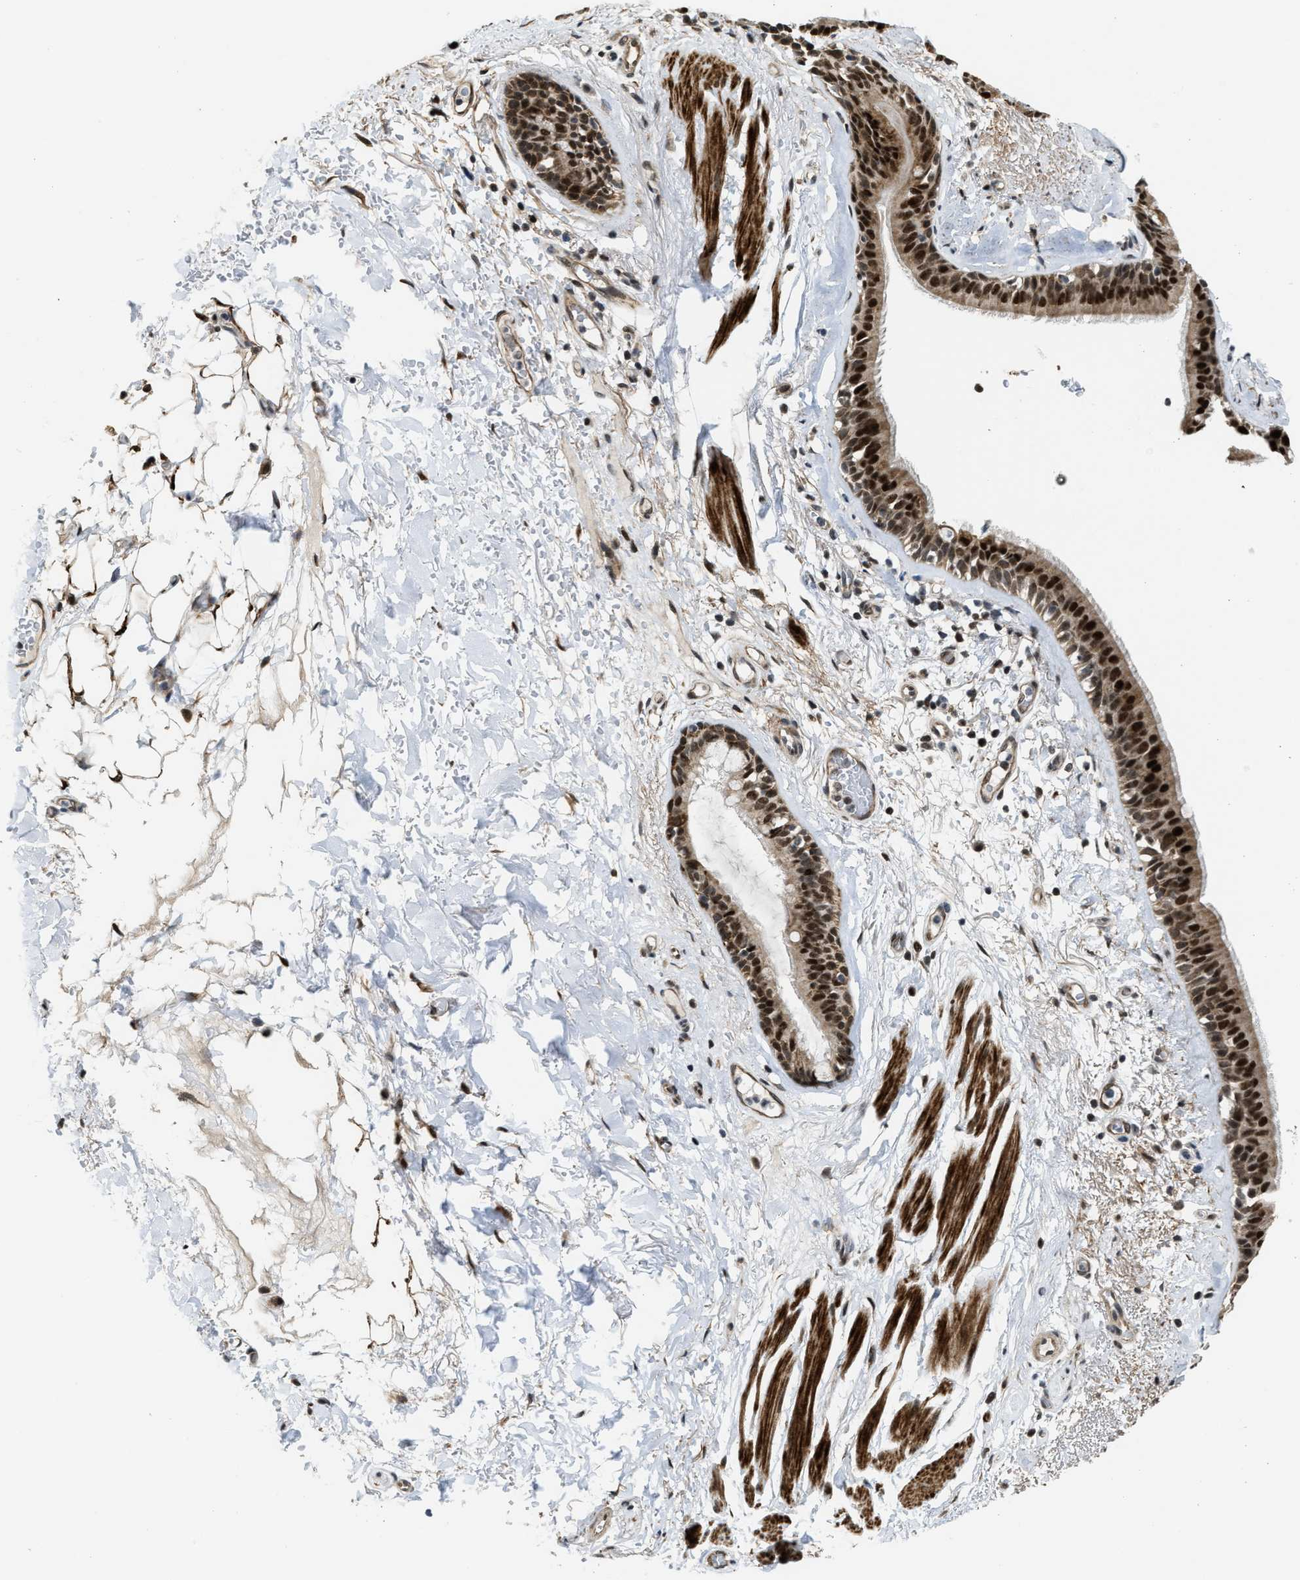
{"staining": {"intensity": "strong", "quantity": ">75%", "location": "cytoplasmic/membranous,nuclear"}, "tissue": "bronchus", "cell_type": "Respiratory epithelial cells", "image_type": "normal", "snomed": [{"axis": "morphology", "description": "Normal tissue, NOS"}, {"axis": "topography", "description": "Cartilage tissue"}], "caption": "Unremarkable bronchus displays strong cytoplasmic/membranous,nuclear positivity in approximately >75% of respiratory epithelial cells Nuclei are stained in blue..", "gene": "ZNF250", "patient": {"sex": "female", "age": 63}}